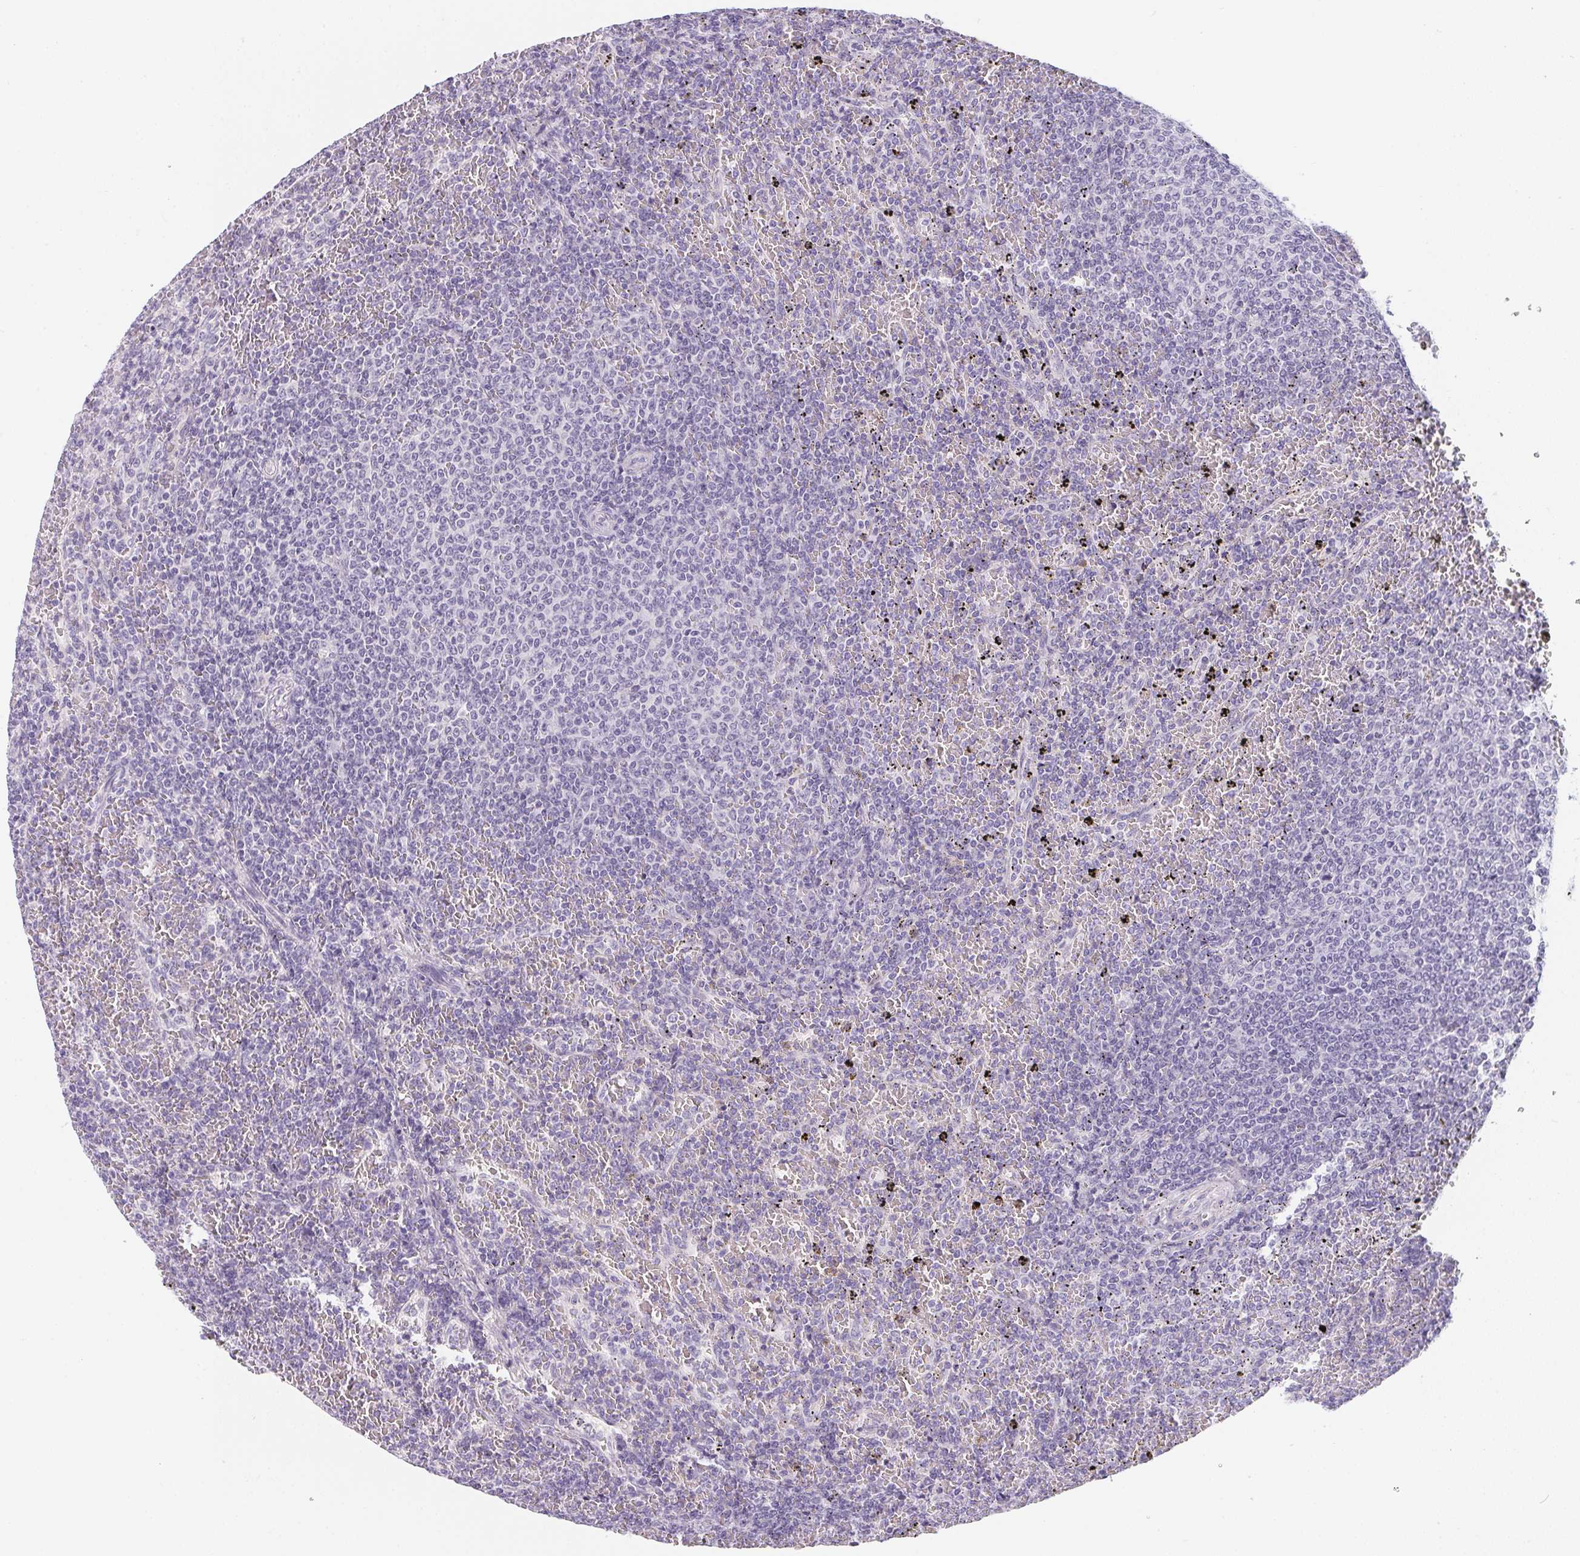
{"staining": {"intensity": "negative", "quantity": "none", "location": "none"}, "tissue": "lymphoma", "cell_type": "Tumor cells", "image_type": "cancer", "snomed": [{"axis": "morphology", "description": "Malignant lymphoma, non-Hodgkin's type, Low grade"}, {"axis": "topography", "description": "Spleen"}], "caption": "A histopathology image of human malignant lymphoma, non-Hodgkin's type (low-grade) is negative for staining in tumor cells. The staining is performed using DAB brown chromogen with nuclei counter-stained in using hematoxylin.", "gene": "MAP1A", "patient": {"sex": "female", "age": 77}}